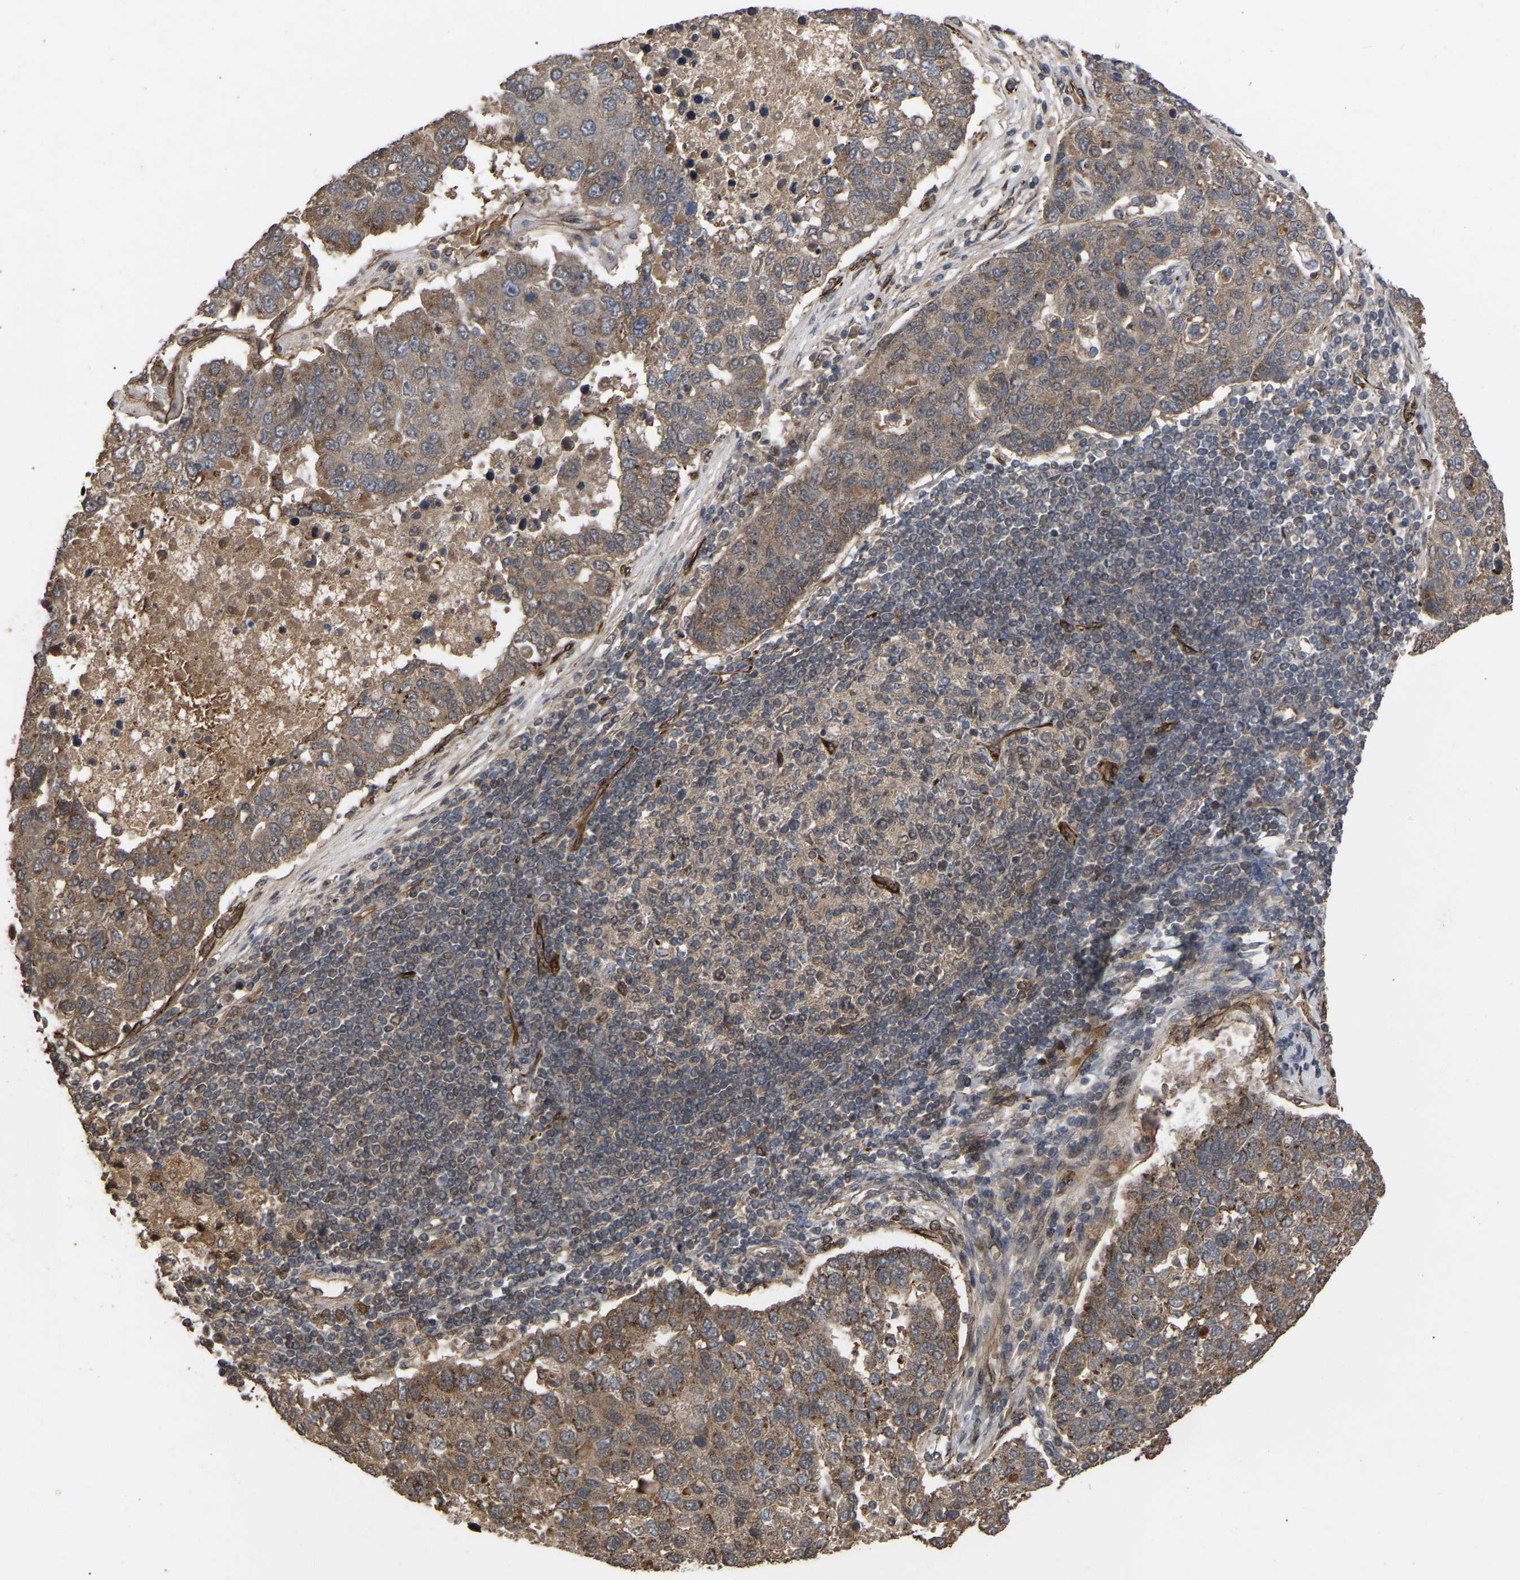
{"staining": {"intensity": "moderate", "quantity": ">75%", "location": "cytoplasmic/membranous"}, "tissue": "pancreatic cancer", "cell_type": "Tumor cells", "image_type": "cancer", "snomed": [{"axis": "morphology", "description": "Adenocarcinoma, NOS"}, {"axis": "topography", "description": "Pancreas"}], "caption": "Protein analysis of pancreatic cancer tissue shows moderate cytoplasmic/membranous positivity in about >75% of tumor cells.", "gene": "FAM161B", "patient": {"sex": "female", "age": 61}}